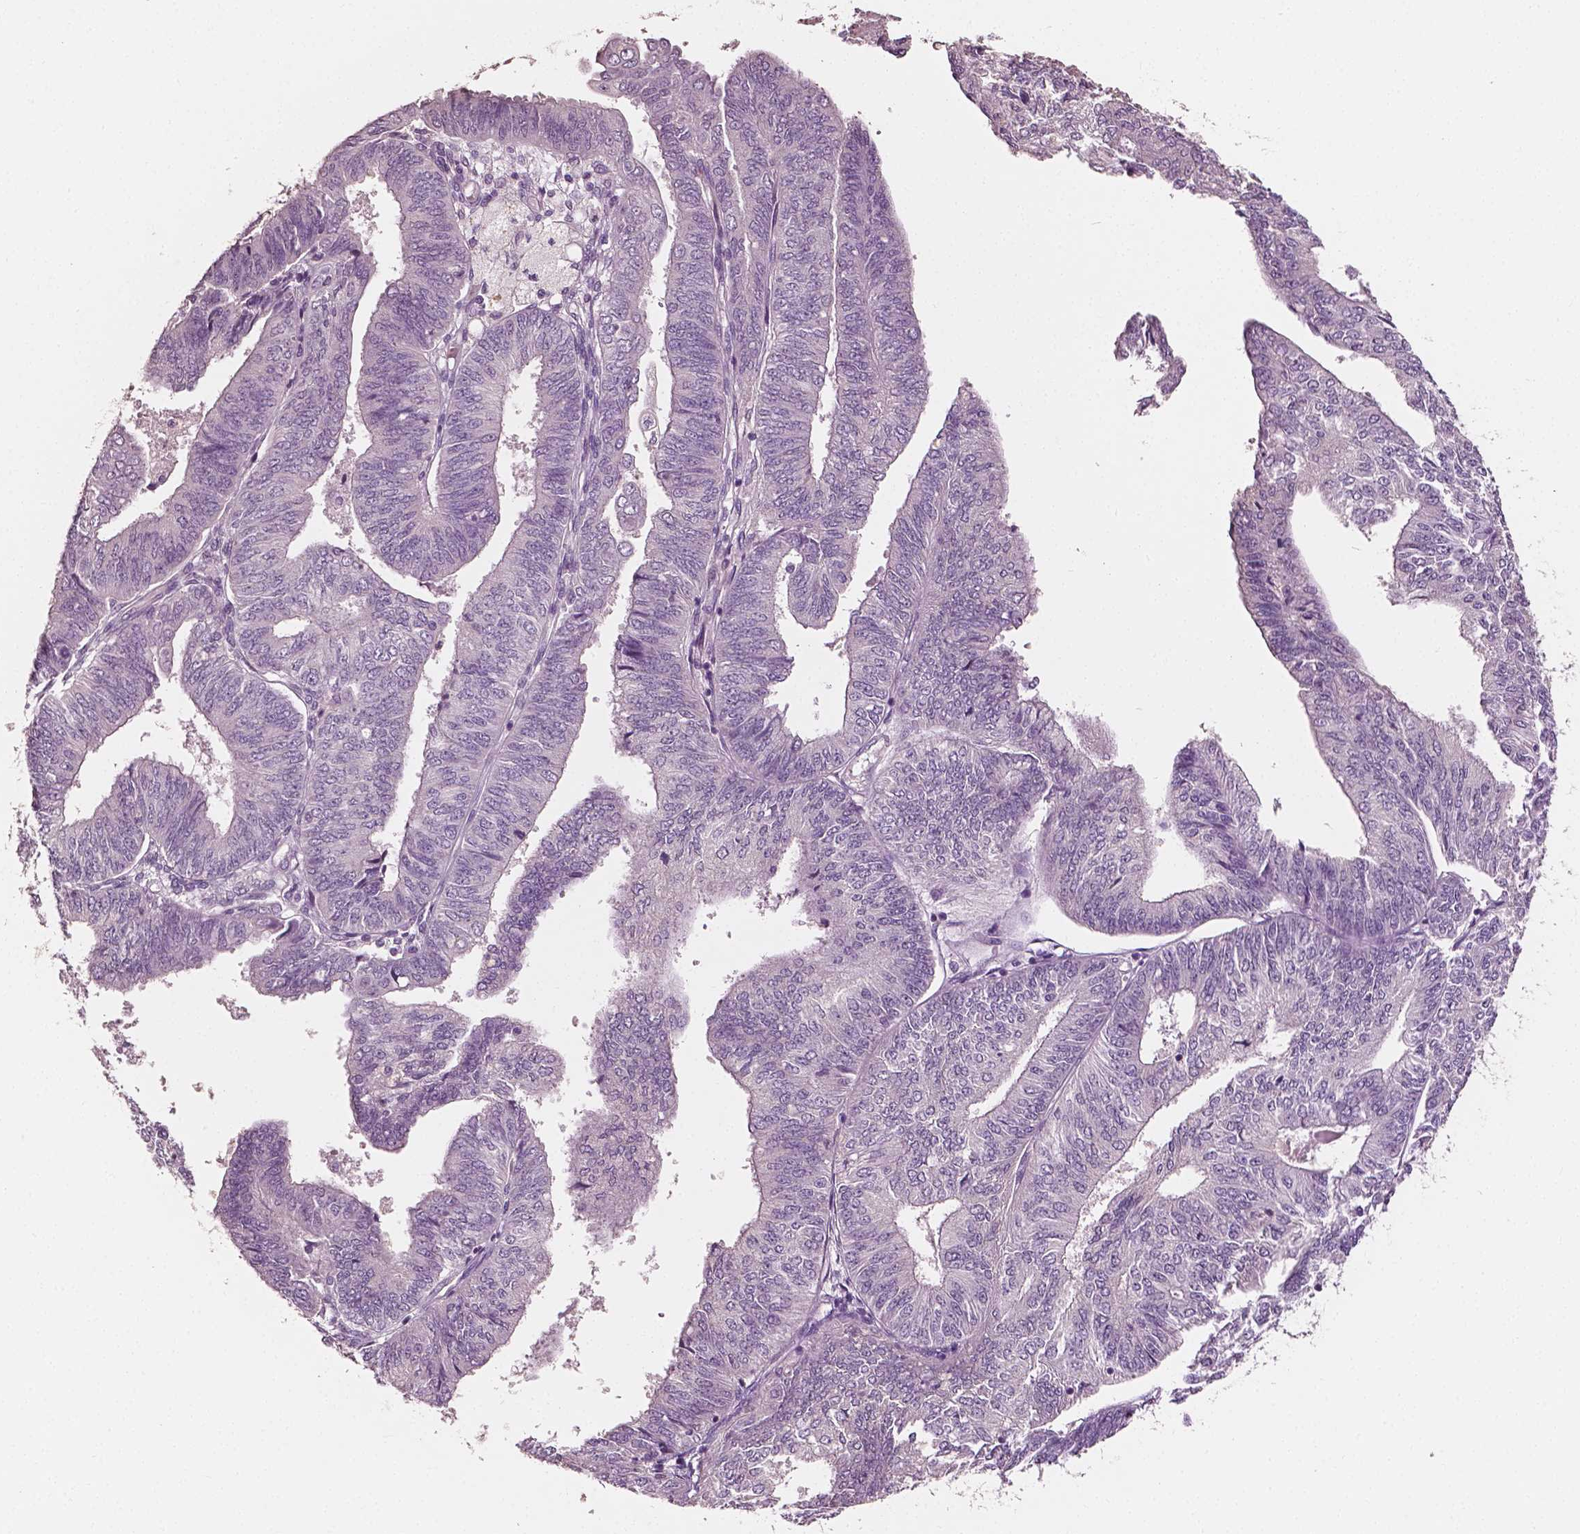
{"staining": {"intensity": "negative", "quantity": "none", "location": "none"}, "tissue": "endometrial cancer", "cell_type": "Tumor cells", "image_type": "cancer", "snomed": [{"axis": "morphology", "description": "Adenocarcinoma, NOS"}, {"axis": "topography", "description": "Endometrium"}], "caption": "There is no significant positivity in tumor cells of endometrial cancer.", "gene": "PLA2R1", "patient": {"sex": "female", "age": 58}}